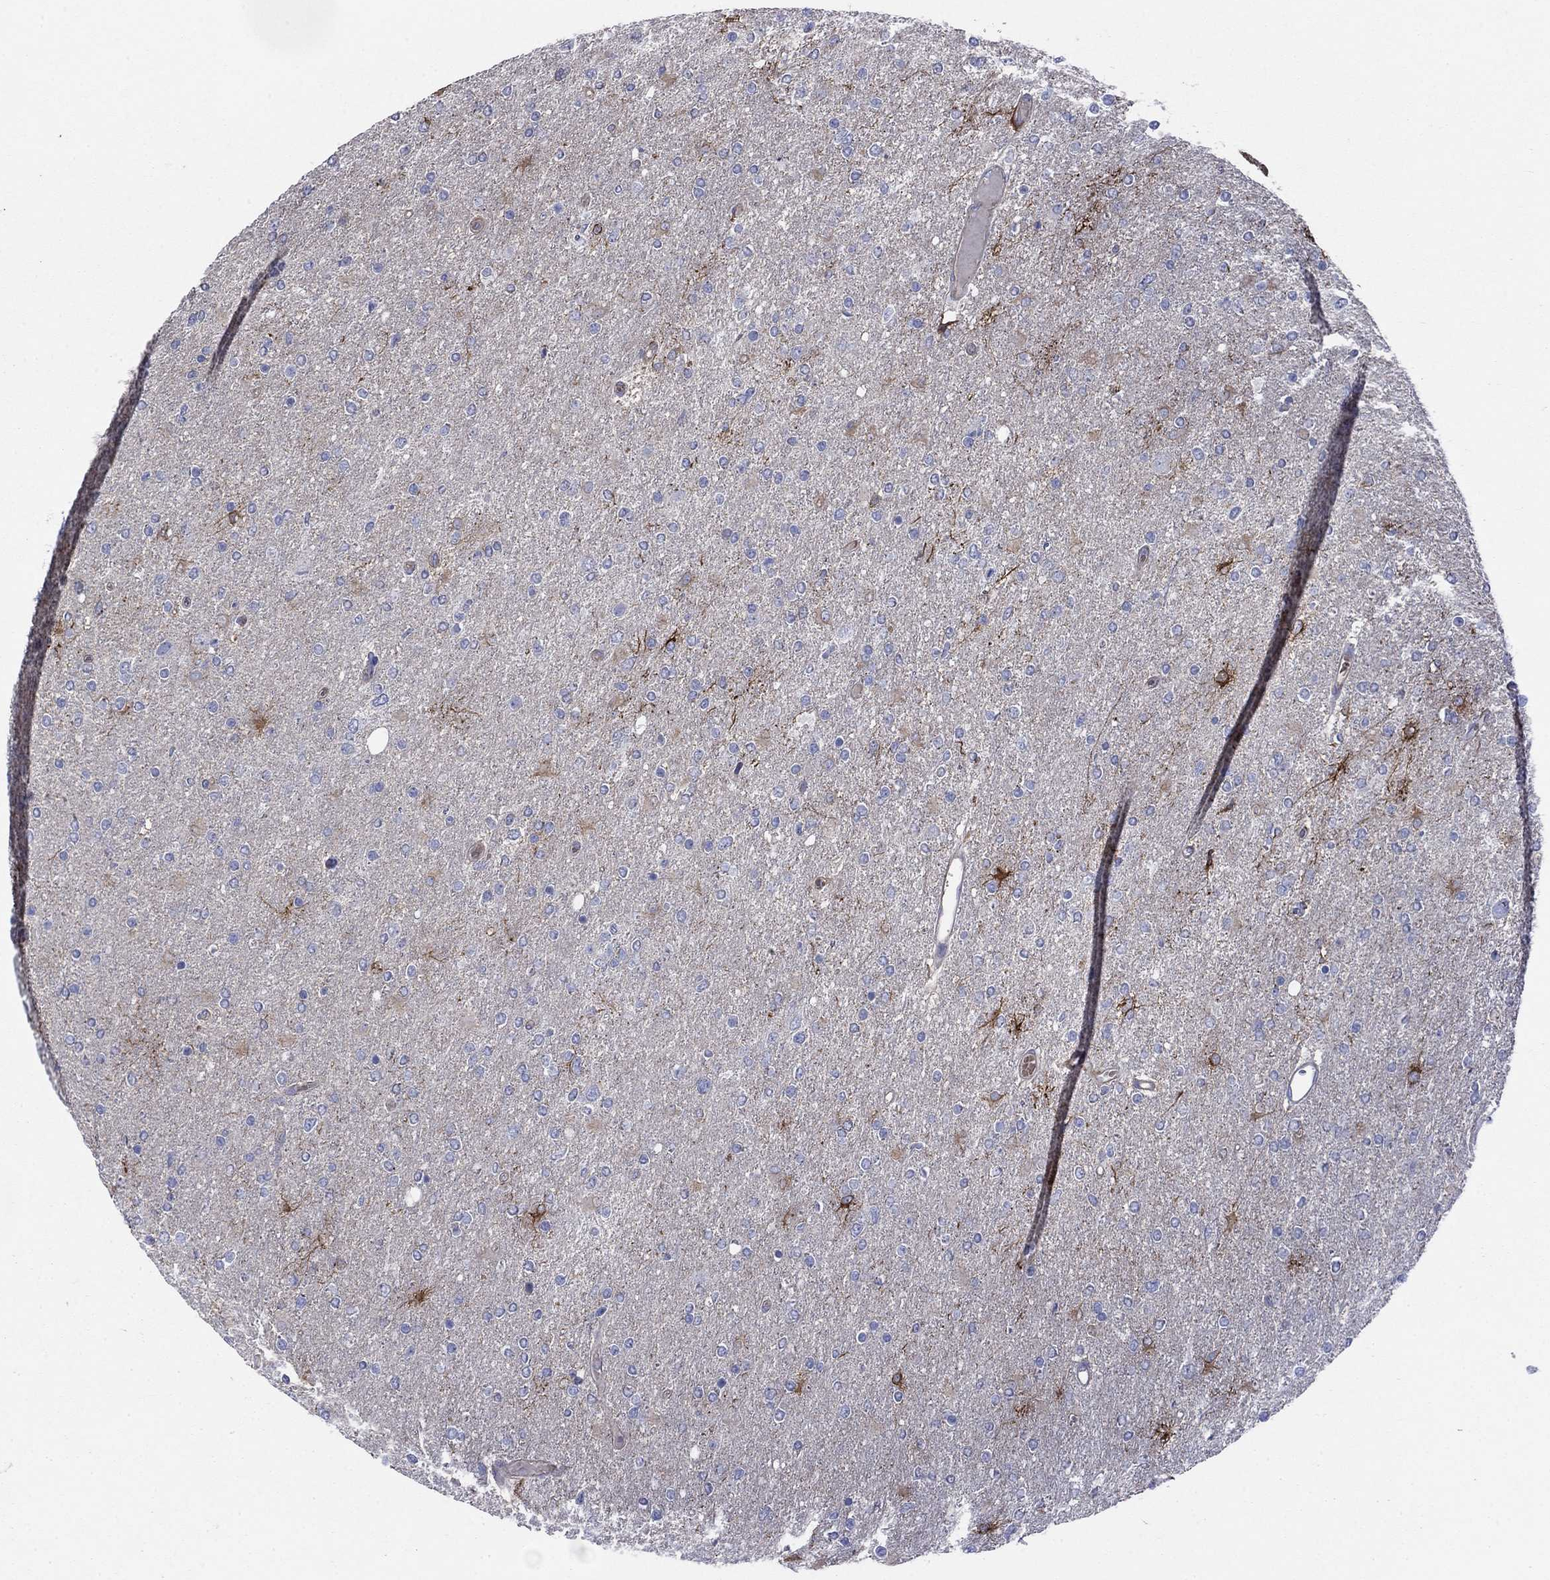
{"staining": {"intensity": "strong", "quantity": "<25%", "location": "cytoplasmic/membranous"}, "tissue": "glioma", "cell_type": "Tumor cells", "image_type": "cancer", "snomed": [{"axis": "morphology", "description": "Glioma, malignant, High grade"}, {"axis": "topography", "description": "Cerebral cortex"}], "caption": "Strong cytoplasmic/membranous positivity is present in about <25% of tumor cells in malignant glioma (high-grade). (IHC, brightfield microscopy, high magnification).", "gene": "FLNC", "patient": {"sex": "male", "age": 70}}